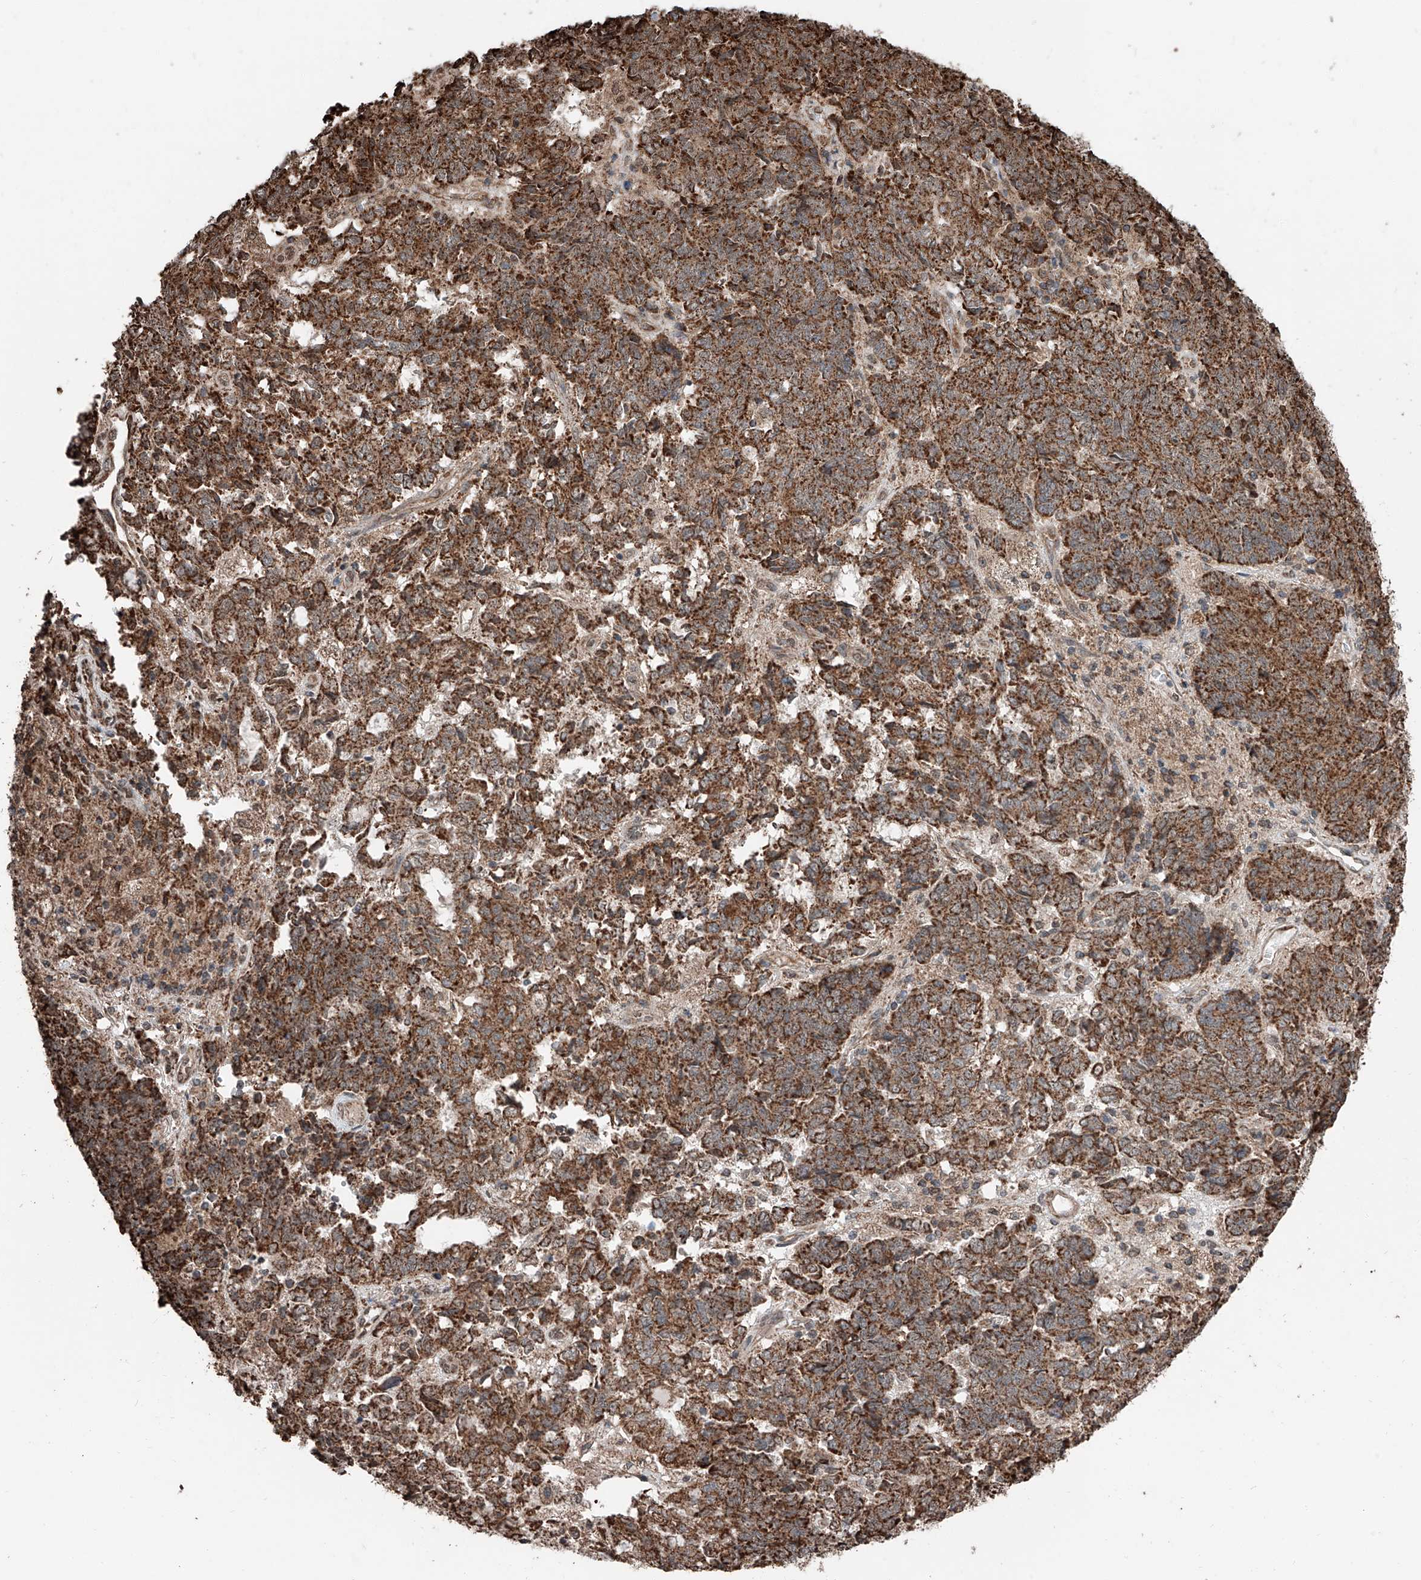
{"staining": {"intensity": "strong", "quantity": ">75%", "location": "cytoplasmic/membranous"}, "tissue": "endometrial cancer", "cell_type": "Tumor cells", "image_type": "cancer", "snomed": [{"axis": "morphology", "description": "Adenocarcinoma, NOS"}, {"axis": "topography", "description": "Endometrium"}], "caption": "Protein staining by IHC demonstrates strong cytoplasmic/membranous staining in about >75% of tumor cells in adenocarcinoma (endometrial). (DAB = brown stain, brightfield microscopy at high magnification).", "gene": "ZNF445", "patient": {"sex": "female", "age": 80}}